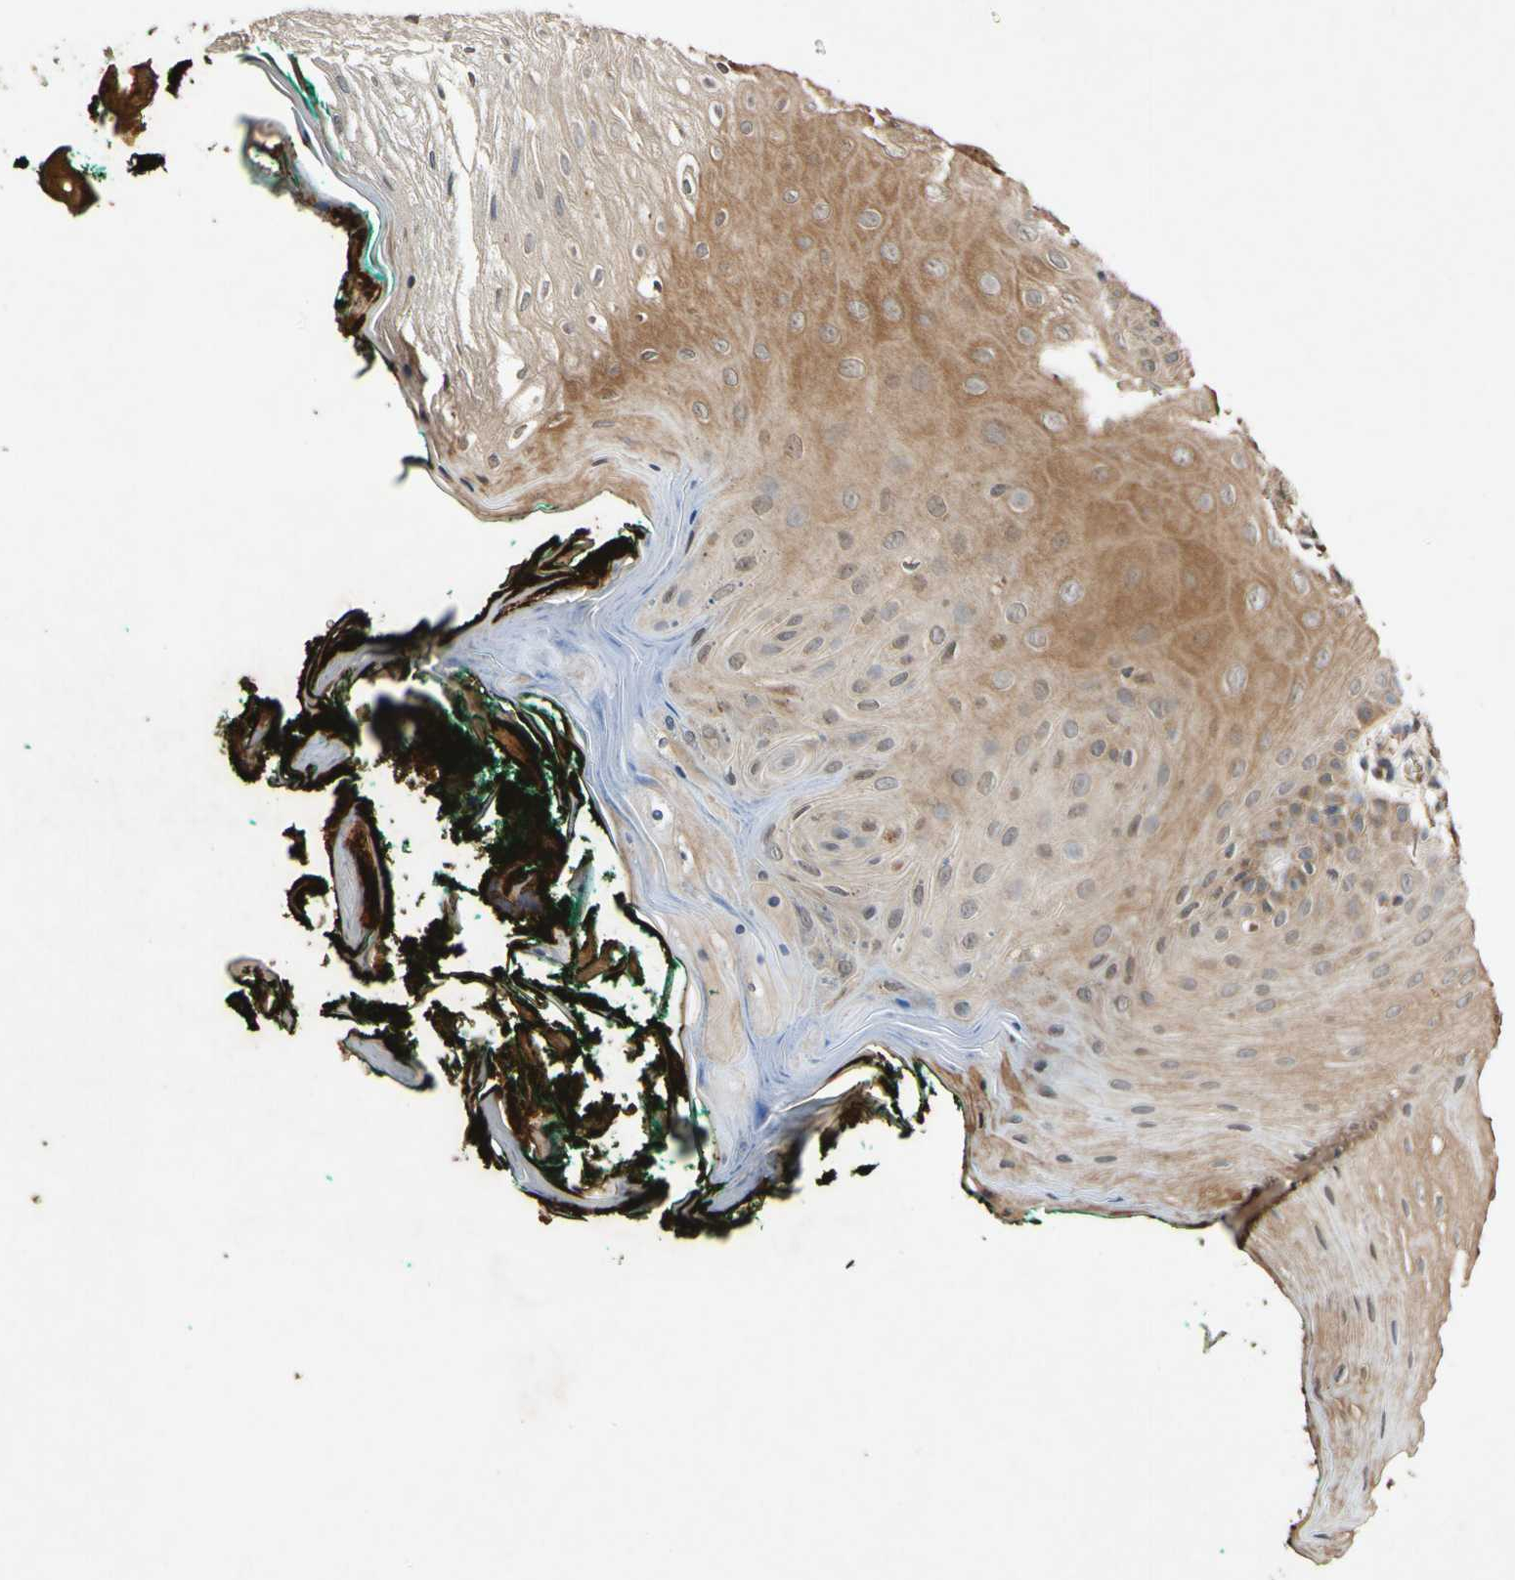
{"staining": {"intensity": "moderate", "quantity": ">75%", "location": "cytoplasmic/membranous"}, "tissue": "oral mucosa", "cell_type": "Squamous epithelial cells", "image_type": "normal", "snomed": [{"axis": "morphology", "description": "Normal tissue, NOS"}, {"axis": "topography", "description": "Skeletal muscle"}, {"axis": "topography", "description": "Oral tissue"}], "caption": "Moderate cytoplasmic/membranous expression is seen in approximately >75% of squamous epithelial cells in benign oral mucosa.", "gene": "PLAT", "patient": {"sex": "male", "age": 58}}